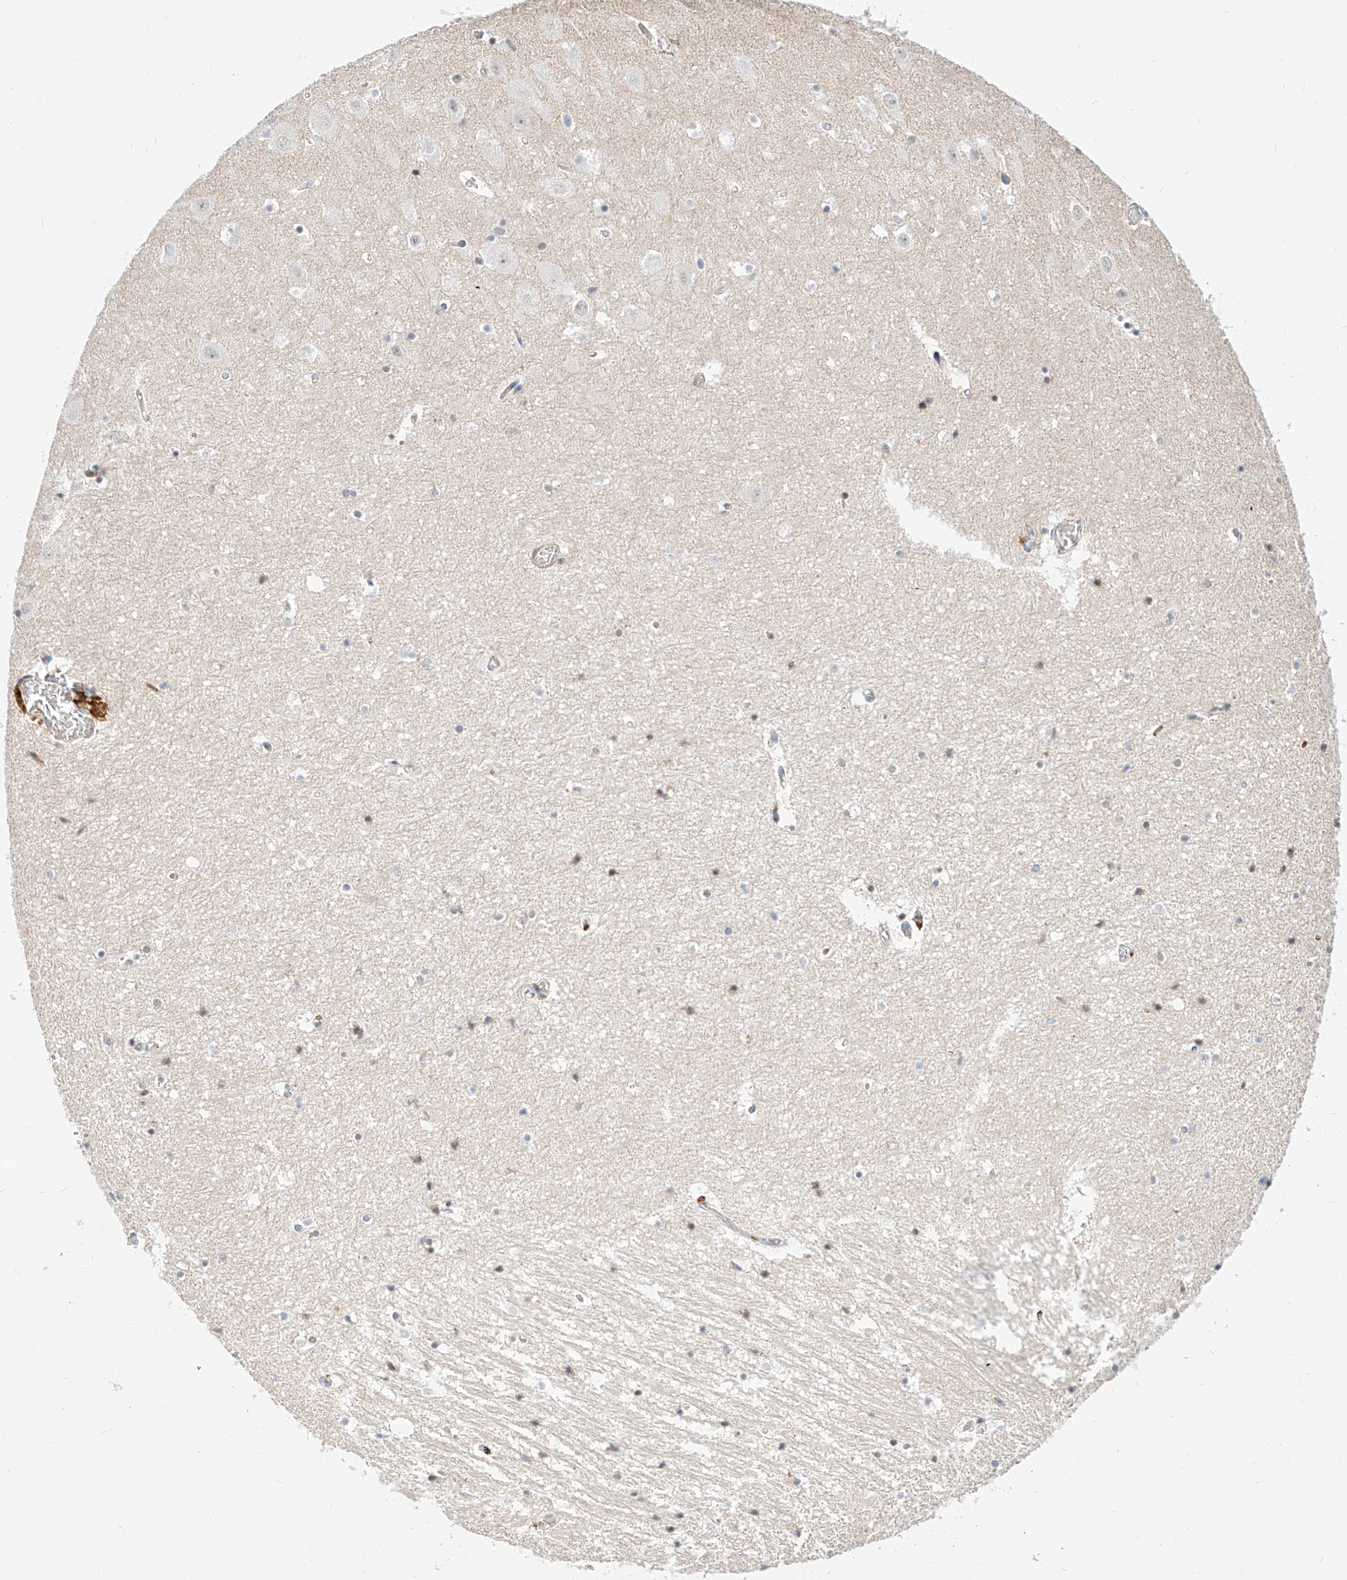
{"staining": {"intensity": "weak", "quantity": "<25%", "location": "nuclear"}, "tissue": "hippocampus", "cell_type": "Glial cells", "image_type": "normal", "snomed": [{"axis": "morphology", "description": "Normal tissue, NOS"}, {"axis": "topography", "description": "Hippocampus"}], "caption": "The micrograph reveals no staining of glial cells in benign hippocampus.", "gene": "CBX8", "patient": {"sex": "female", "age": 52}}